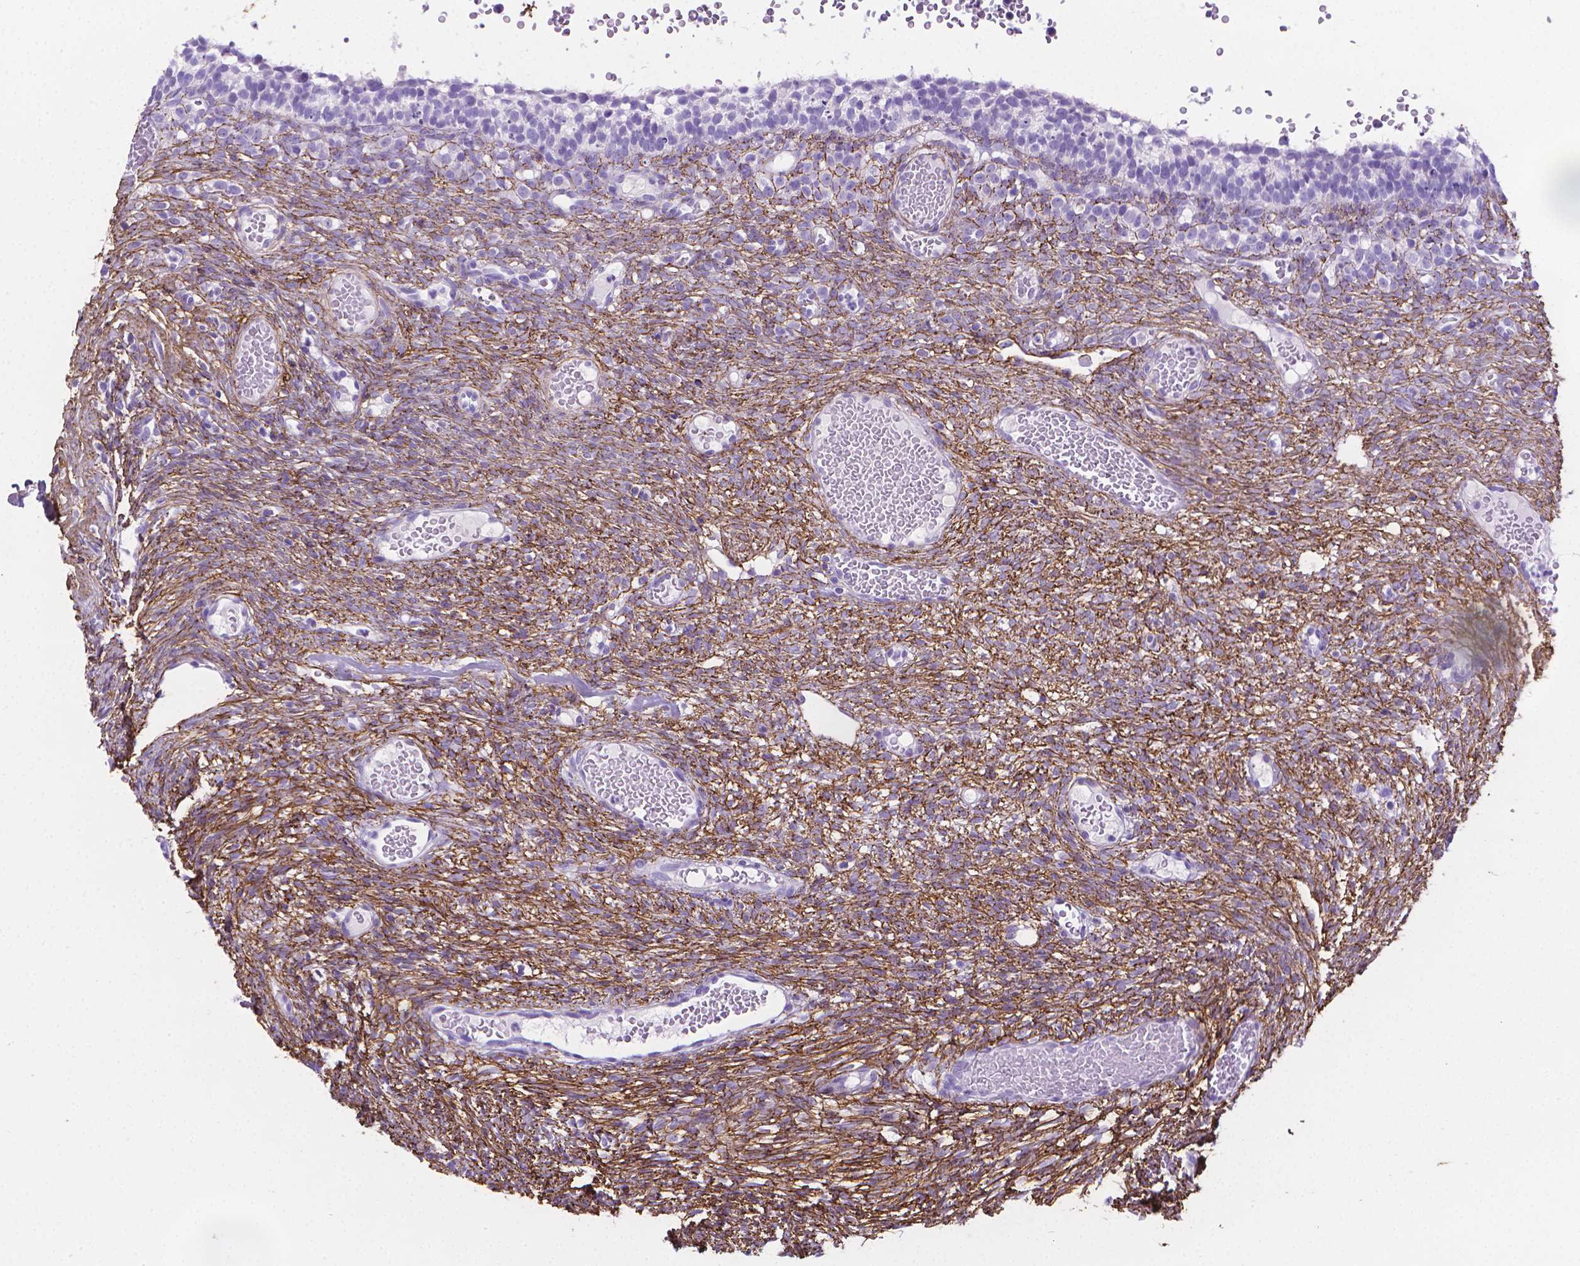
{"staining": {"intensity": "negative", "quantity": "none", "location": "none"}, "tissue": "ovary", "cell_type": "Ovarian stroma cells", "image_type": "normal", "snomed": [{"axis": "morphology", "description": "Normal tissue, NOS"}, {"axis": "topography", "description": "Ovary"}], "caption": "Protein analysis of benign ovary exhibits no significant staining in ovarian stroma cells.", "gene": "MFAP2", "patient": {"sex": "female", "age": 34}}